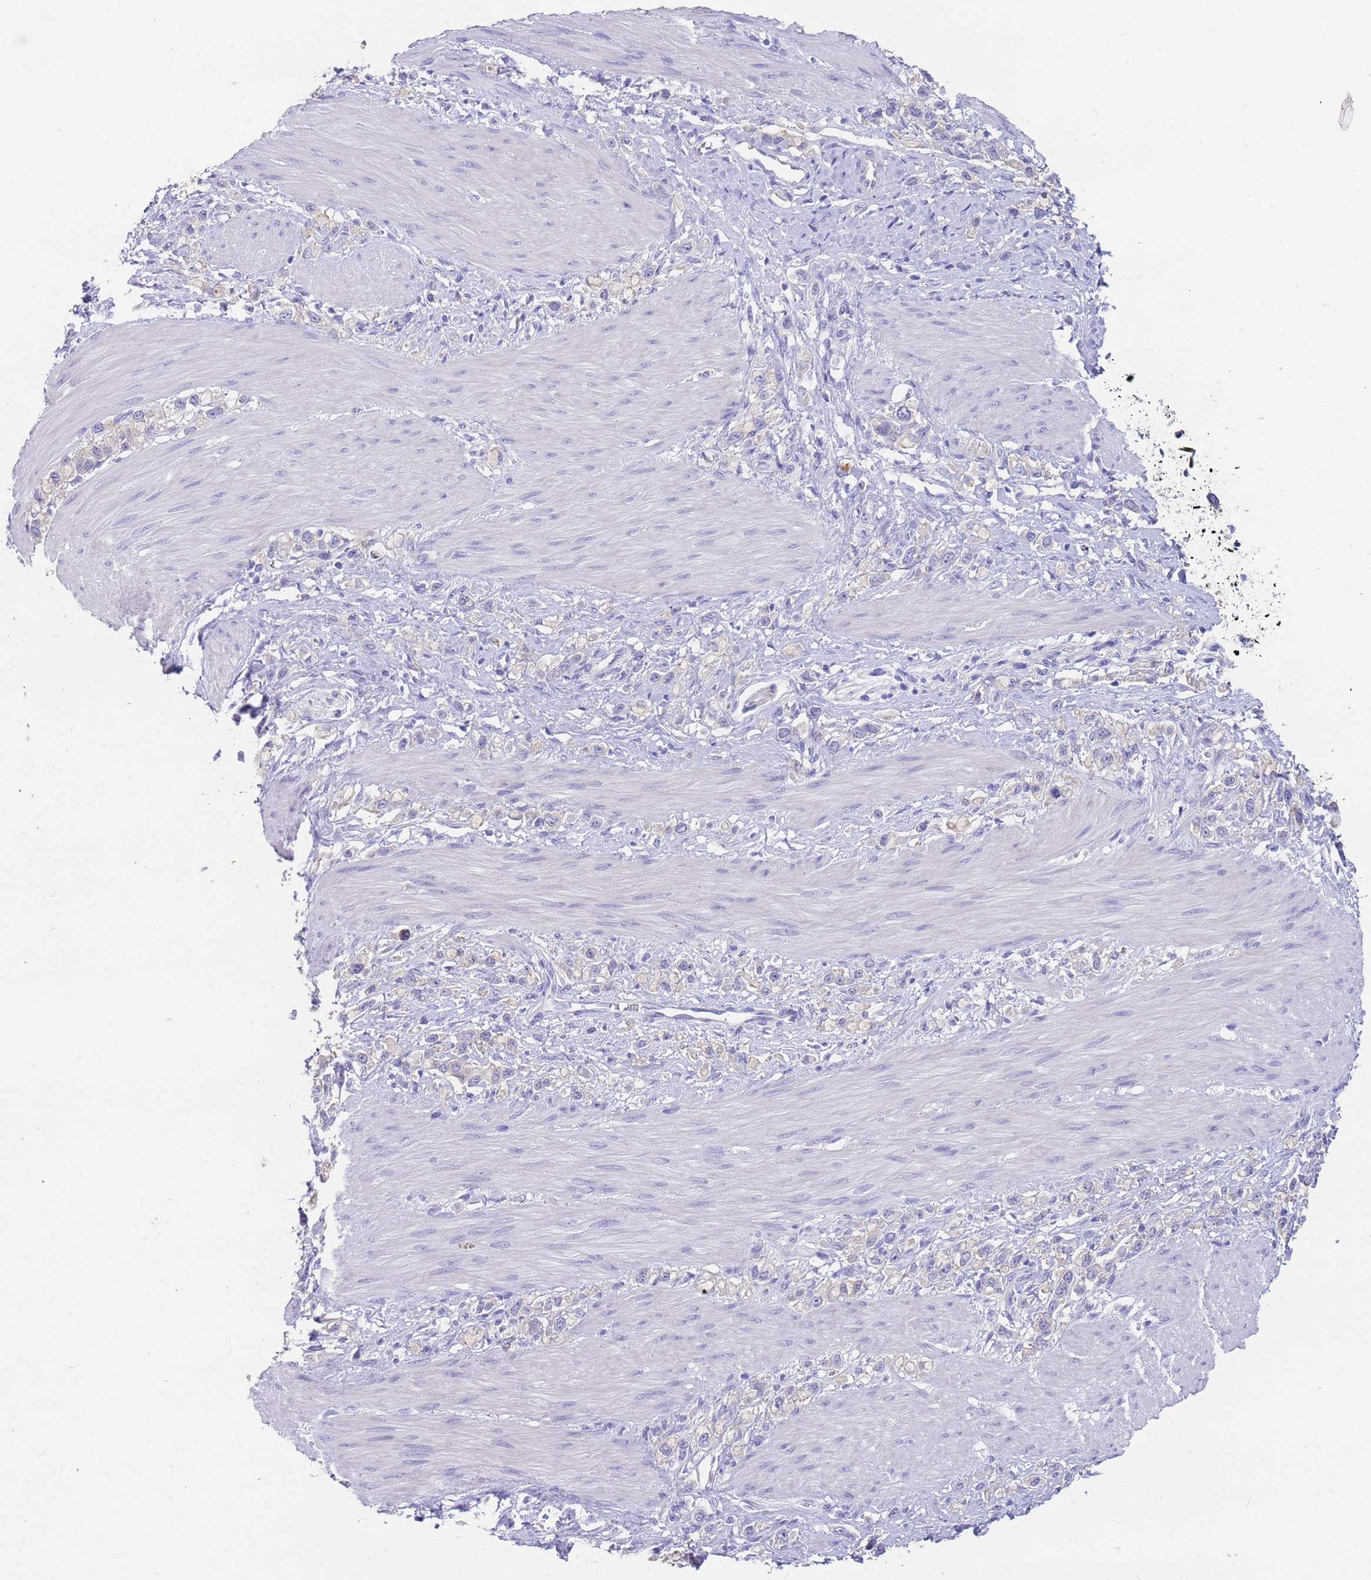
{"staining": {"intensity": "negative", "quantity": "none", "location": "none"}, "tissue": "stomach cancer", "cell_type": "Tumor cells", "image_type": "cancer", "snomed": [{"axis": "morphology", "description": "Adenocarcinoma, NOS"}, {"axis": "topography", "description": "Stomach"}], "caption": "This micrograph is of adenocarcinoma (stomach) stained with immunohistochemistry to label a protein in brown with the nuclei are counter-stained blue. There is no positivity in tumor cells.", "gene": "TYW1", "patient": {"sex": "female", "age": 65}}